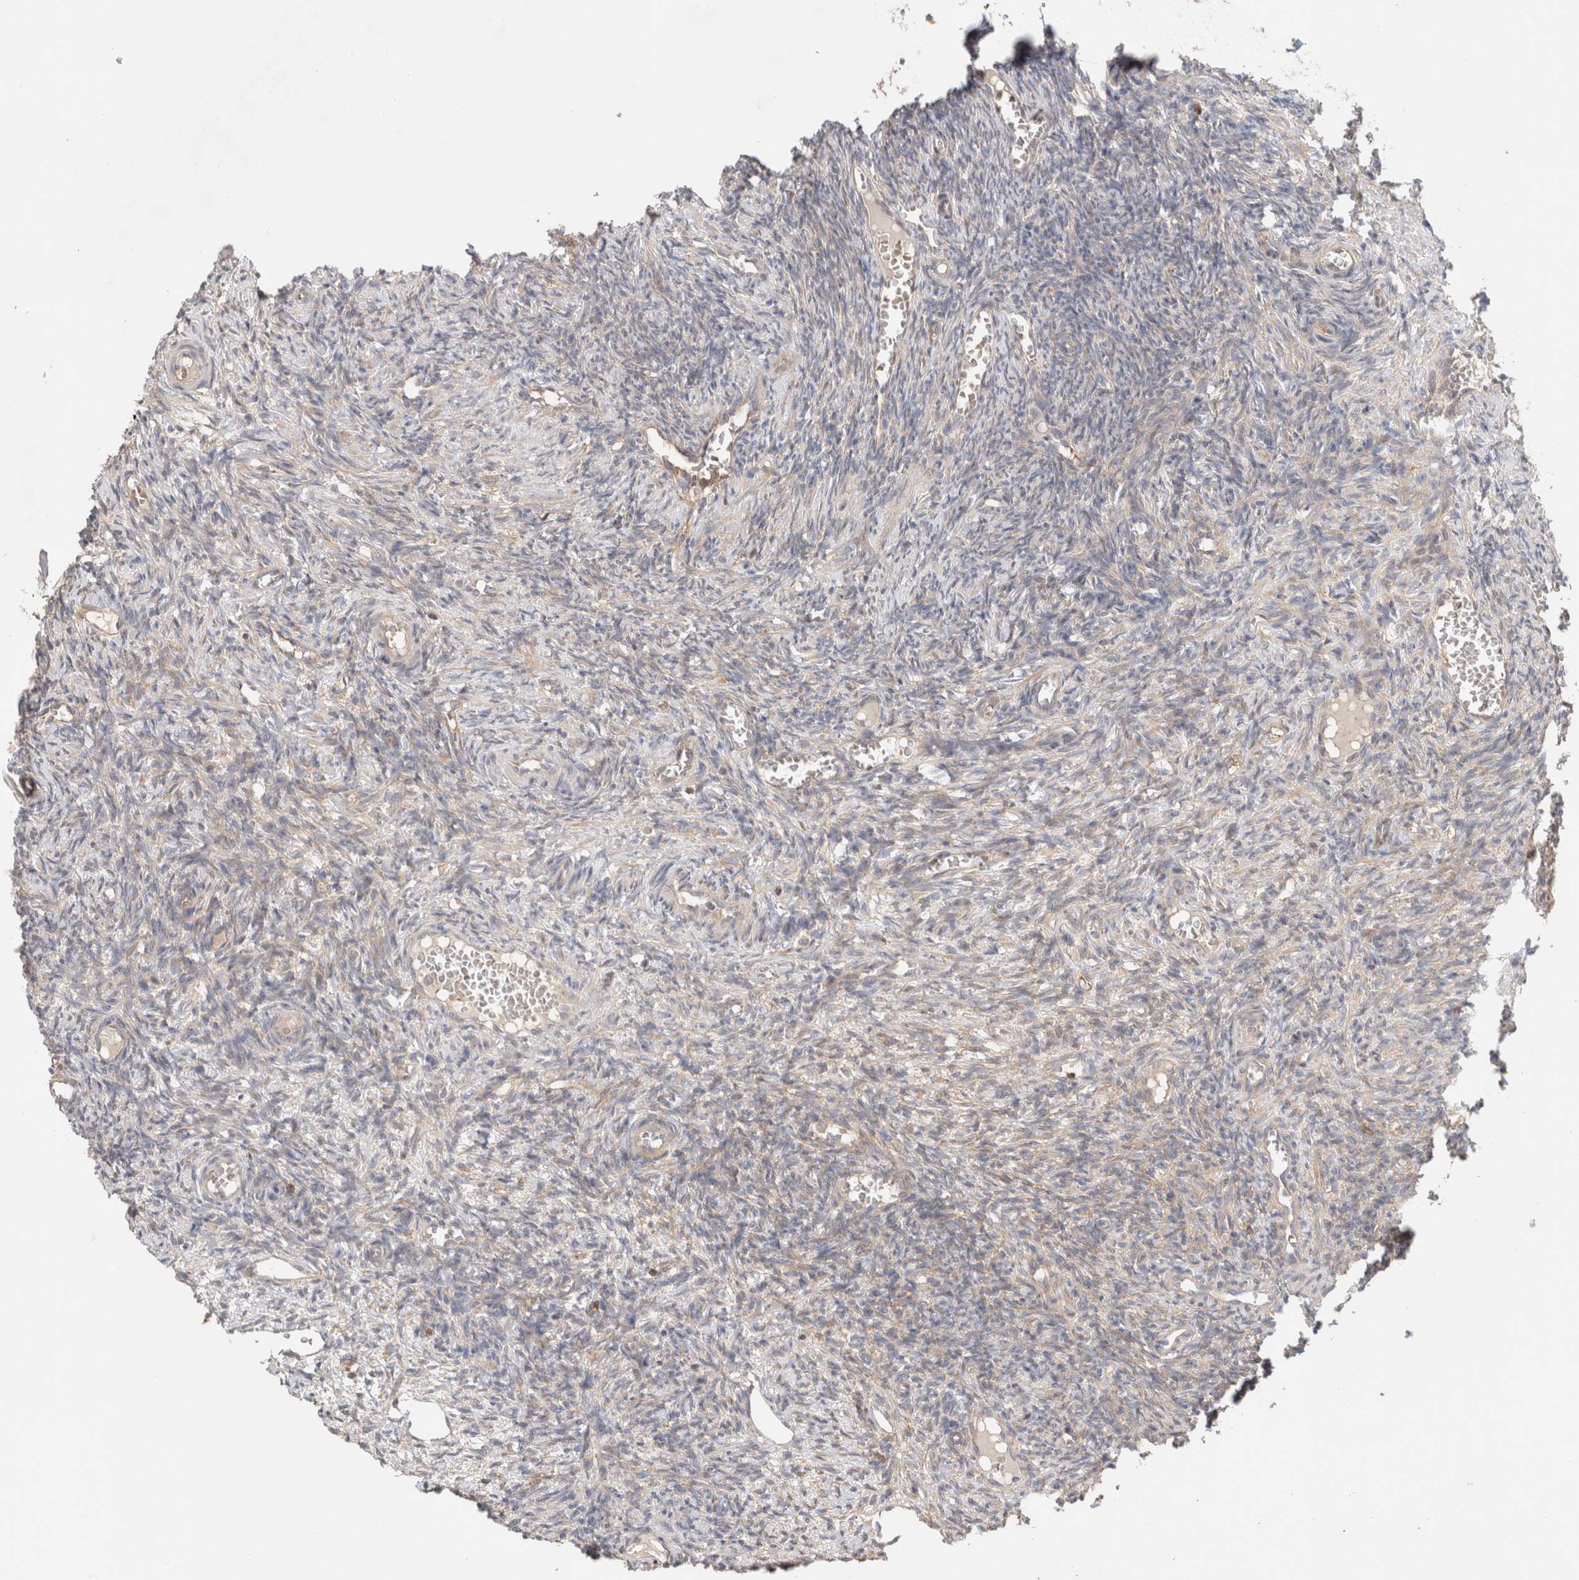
{"staining": {"intensity": "strong", "quantity": ">75%", "location": "cytoplasmic/membranous"}, "tissue": "ovary", "cell_type": "Follicle cells", "image_type": "normal", "snomed": [{"axis": "morphology", "description": "Normal tissue, NOS"}, {"axis": "topography", "description": "Ovary"}], "caption": "Approximately >75% of follicle cells in normal human ovary exhibit strong cytoplasmic/membranous protein expression as visualized by brown immunohistochemical staining.", "gene": "KLHL14", "patient": {"sex": "female", "age": 27}}